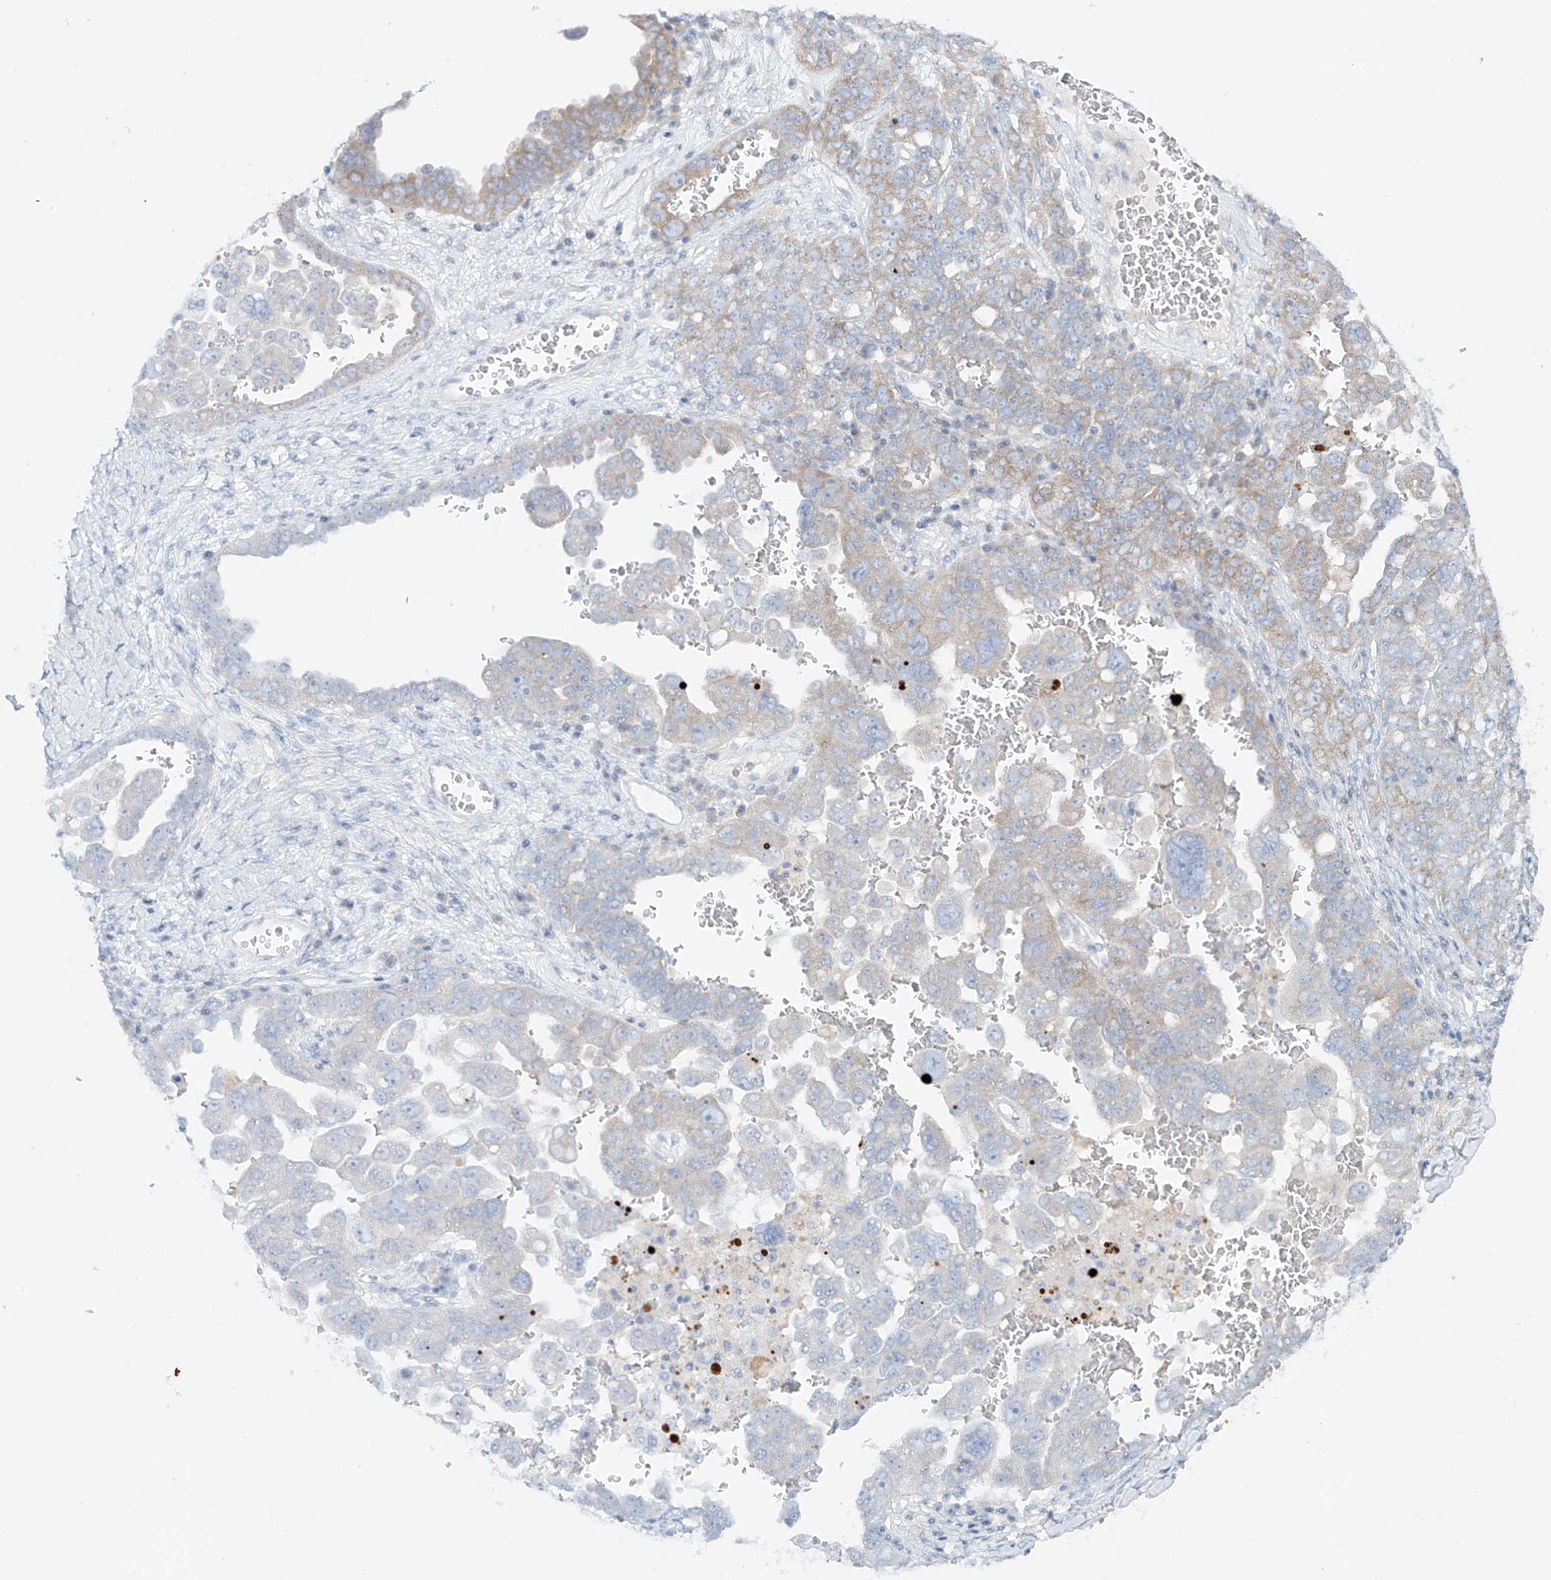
{"staining": {"intensity": "moderate", "quantity": "<25%", "location": "cytoplasmic/membranous"}, "tissue": "ovarian cancer", "cell_type": "Tumor cells", "image_type": "cancer", "snomed": [{"axis": "morphology", "description": "Carcinoma, endometroid"}, {"axis": "topography", "description": "Ovary"}], "caption": "The image shows staining of ovarian cancer (endometroid carcinoma), revealing moderate cytoplasmic/membranous protein expression (brown color) within tumor cells. The staining was performed using DAB, with brown indicating positive protein expression. Nuclei are stained blue with hematoxylin.", "gene": "TJAP1", "patient": {"sex": "female", "age": 62}}